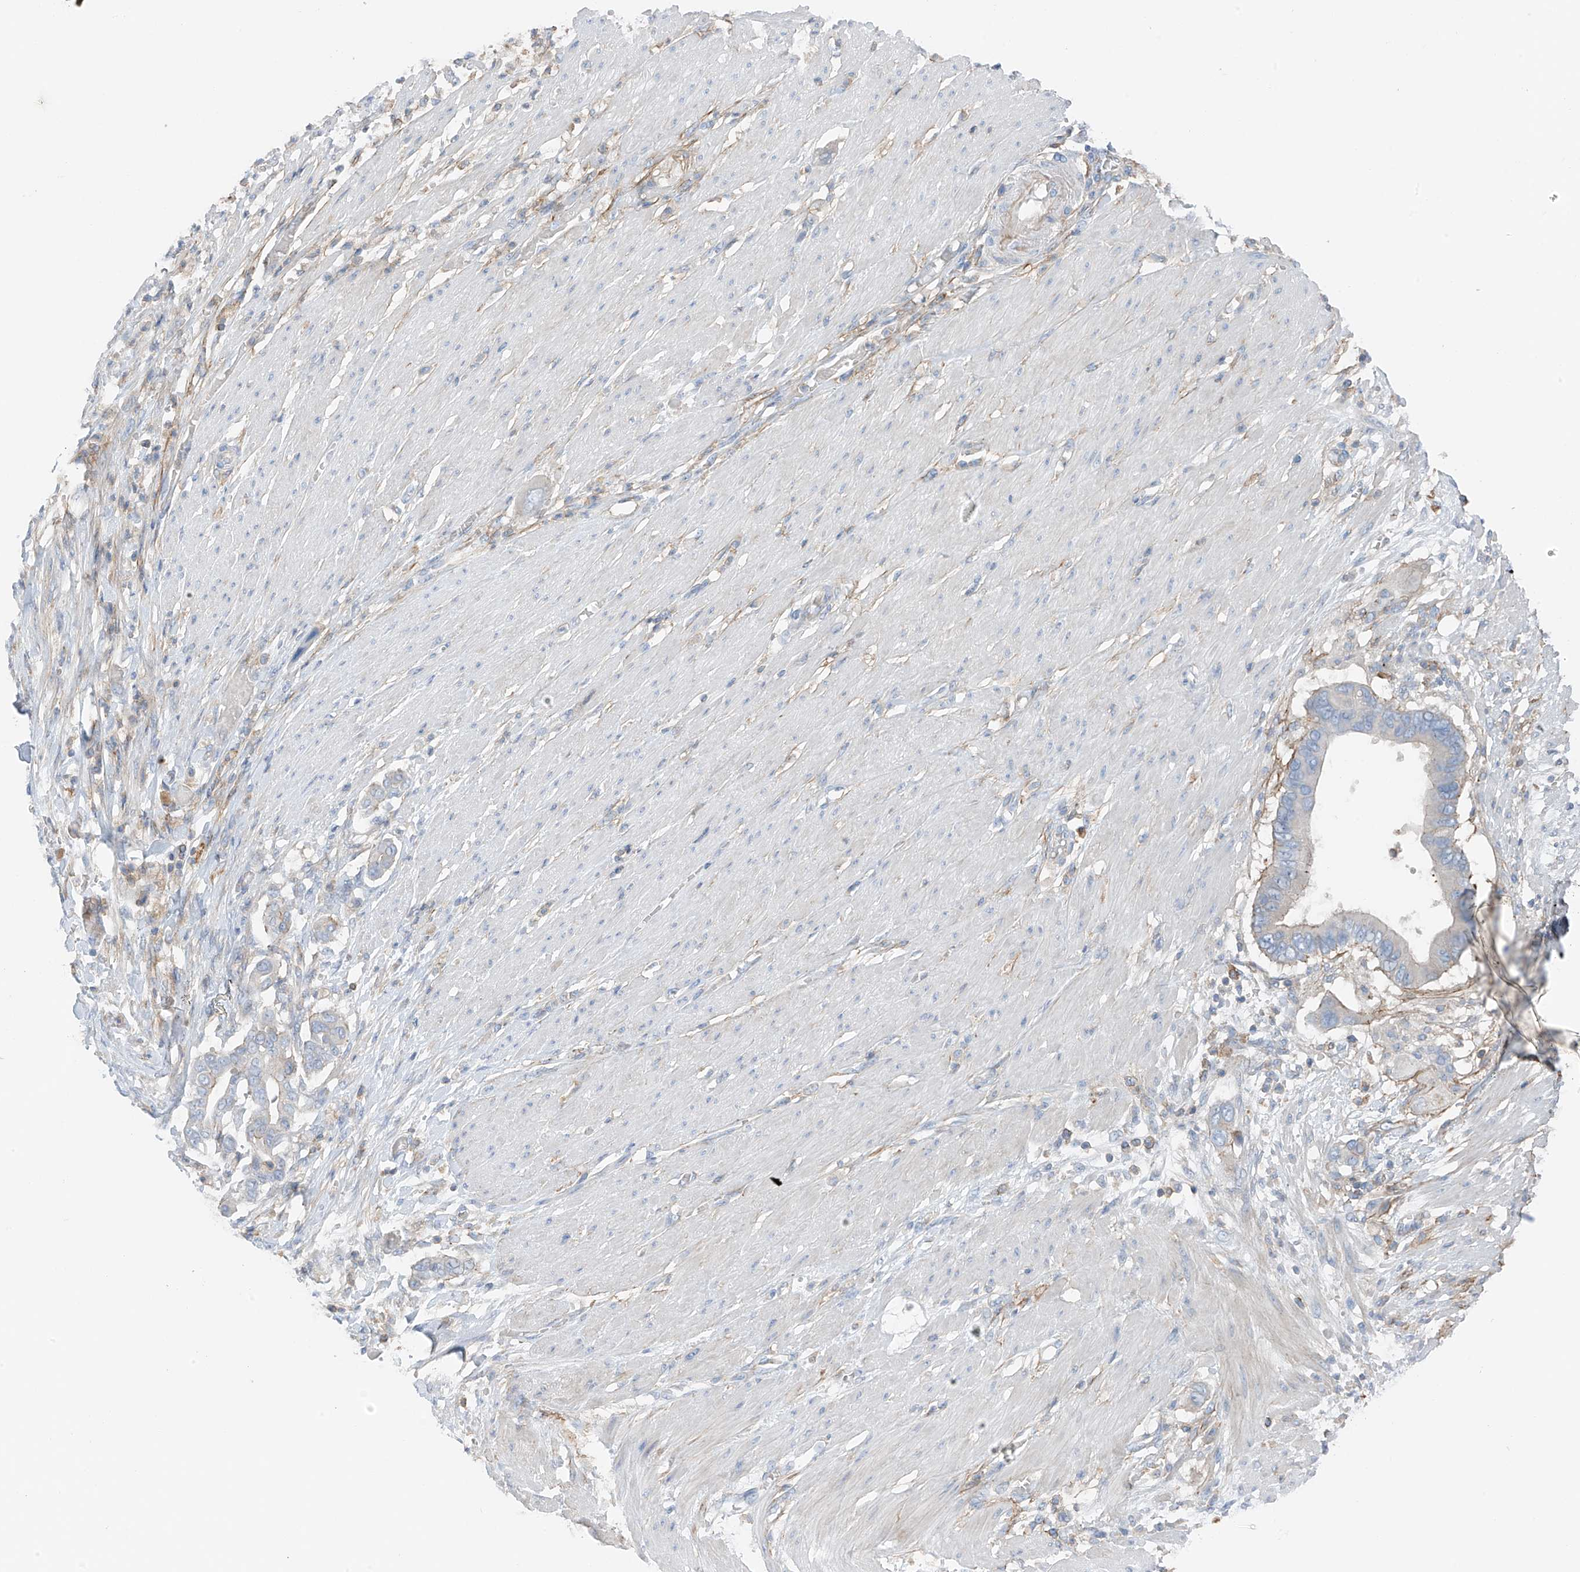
{"staining": {"intensity": "negative", "quantity": "none", "location": "none"}, "tissue": "pancreatic cancer", "cell_type": "Tumor cells", "image_type": "cancer", "snomed": [{"axis": "morphology", "description": "Adenocarcinoma, NOS"}, {"axis": "topography", "description": "Pancreas"}], "caption": "Protein analysis of pancreatic cancer displays no significant expression in tumor cells.", "gene": "NALCN", "patient": {"sex": "male", "age": 68}}